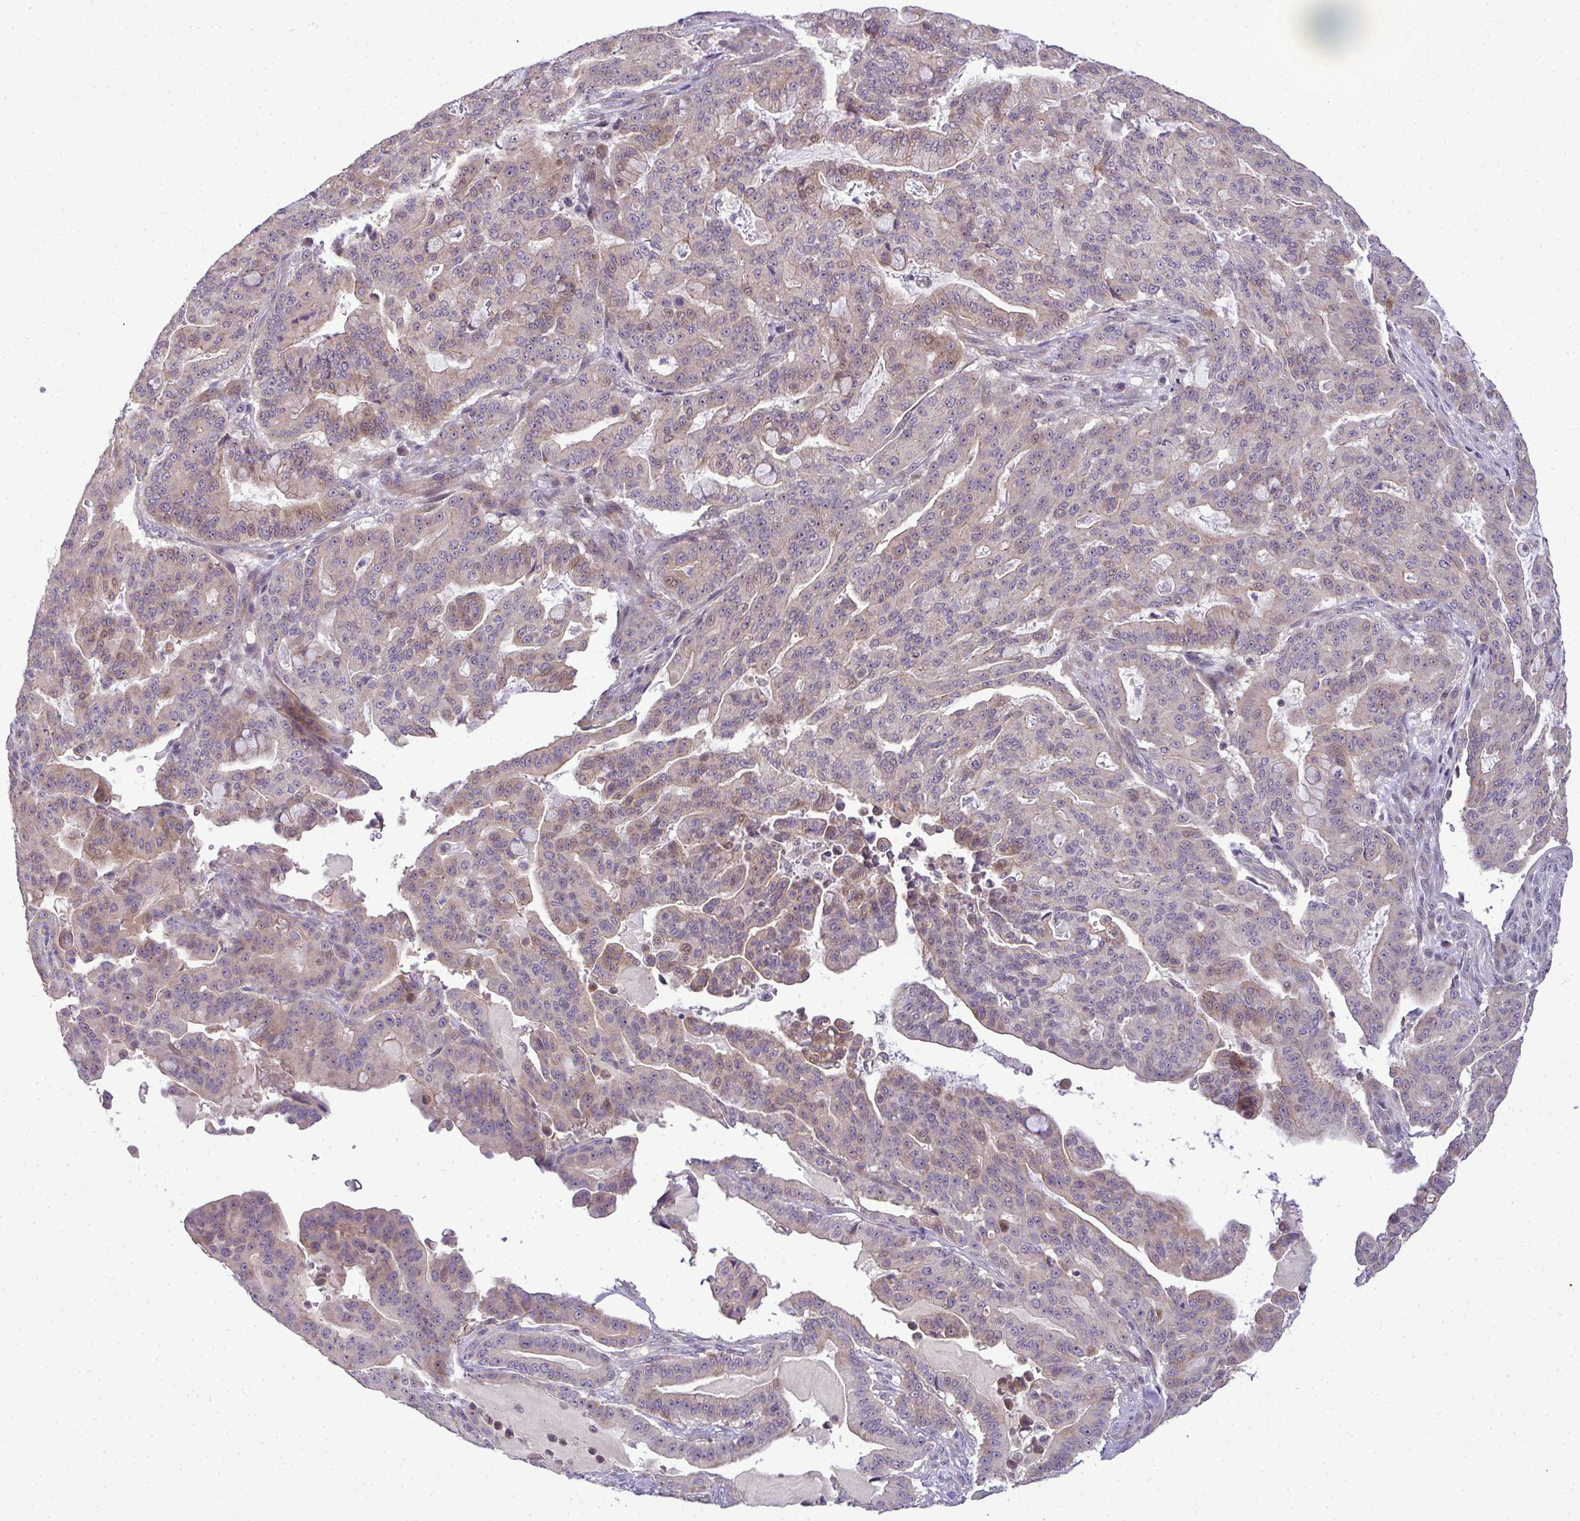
{"staining": {"intensity": "weak", "quantity": "<25%", "location": "cytoplasmic/membranous"}, "tissue": "pancreatic cancer", "cell_type": "Tumor cells", "image_type": "cancer", "snomed": [{"axis": "morphology", "description": "Adenocarcinoma, NOS"}, {"axis": "topography", "description": "Pancreas"}], "caption": "The IHC histopathology image has no significant staining in tumor cells of pancreatic cancer tissue.", "gene": "NT5C1A", "patient": {"sex": "male", "age": 63}}